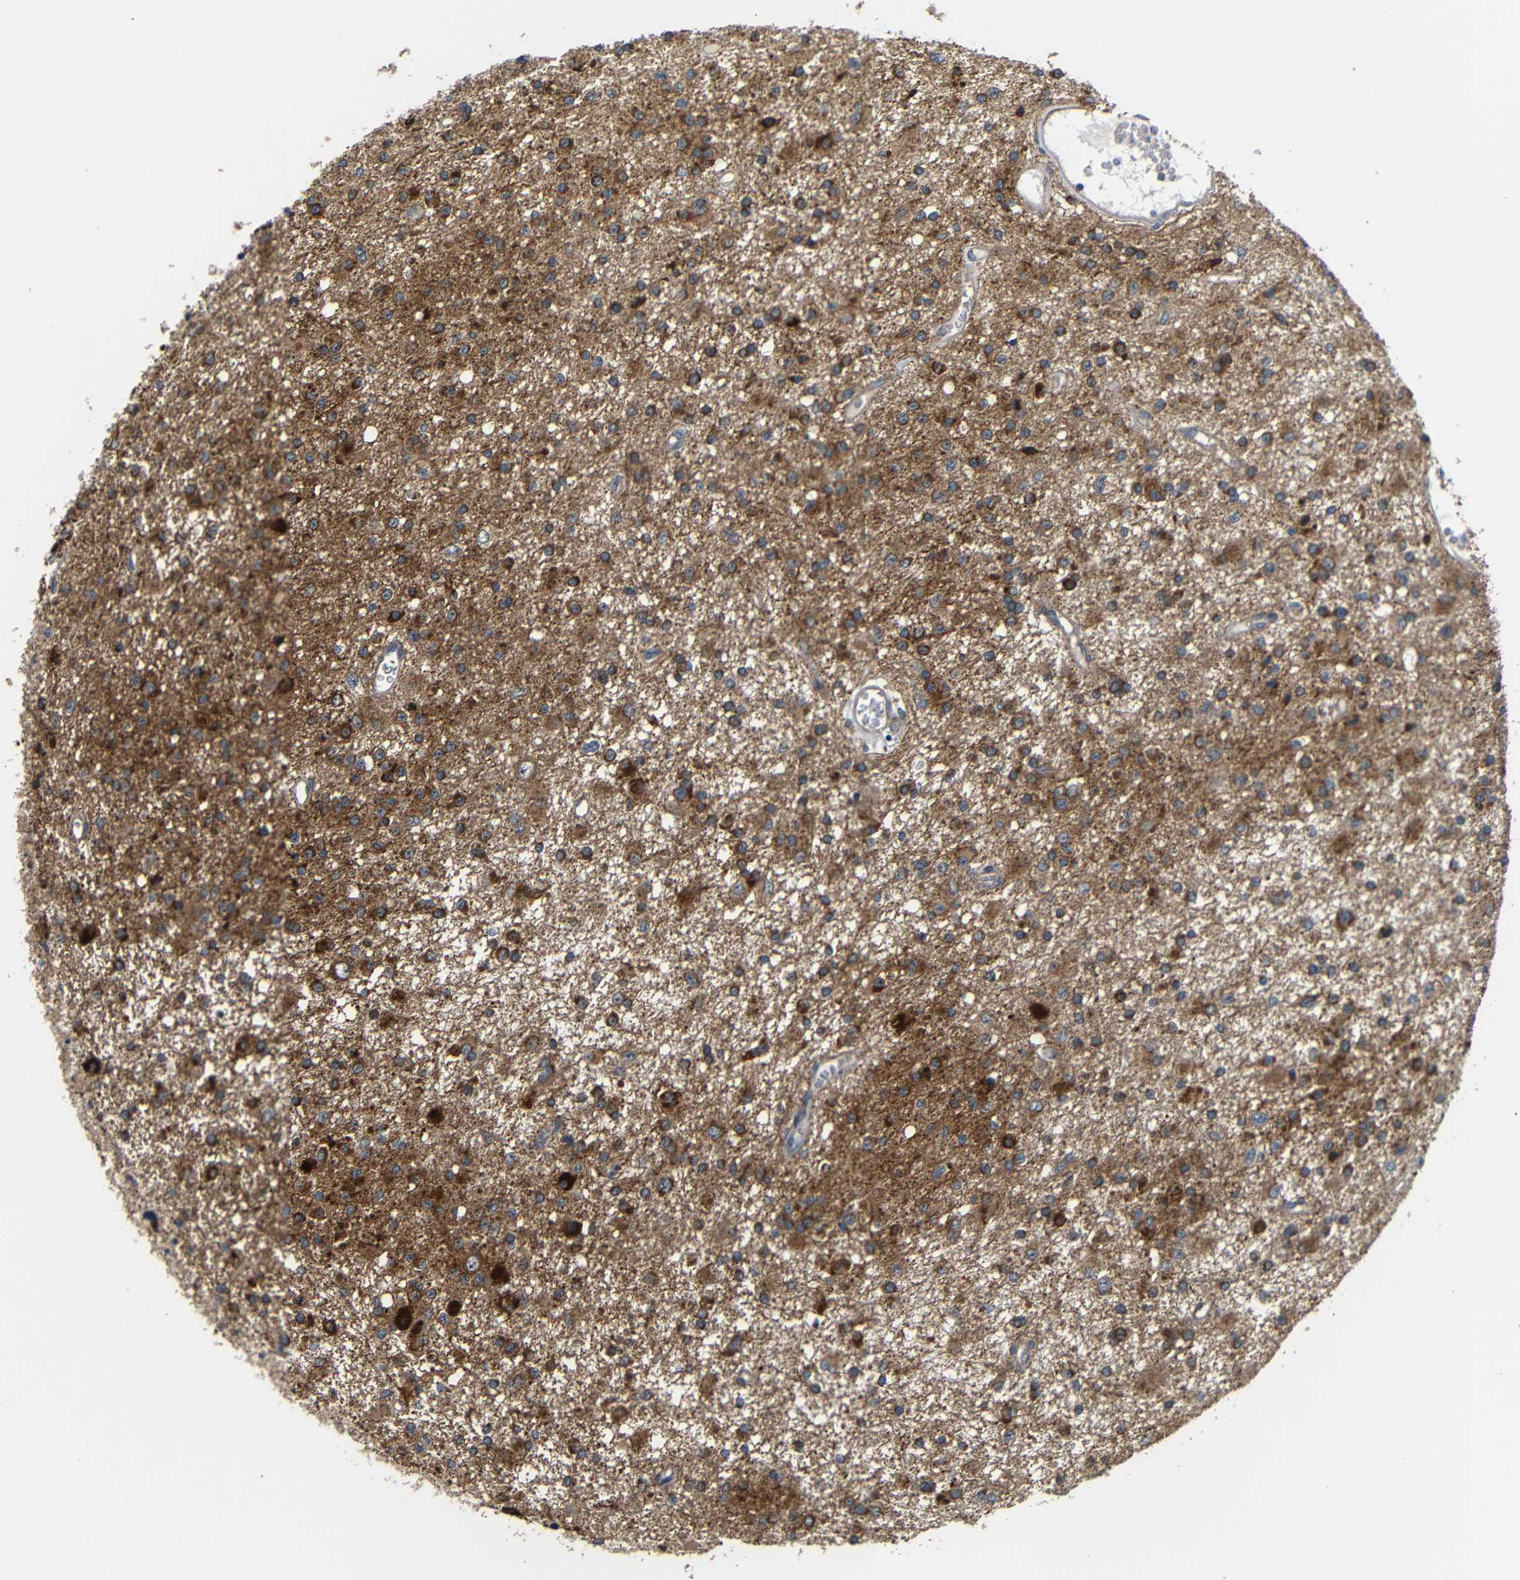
{"staining": {"intensity": "strong", "quantity": ">75%", "location": "cytoplasmic/membranous"}, "tissue": "glioma", "cell_type": "Tumor cells", "image_type": "cancer", "snomed": [{"axis": "morphology", "description": "Glioma, malignant, Low grade"}, {"axis": "topography", "description": "Brain"}], "caption": "Immunohistochemical staining of human malignant low-grade glioma shows high levels of strong cytoplasmic/membranous expression in approximately >75% of tumor cells.", "gene": "KANK4", "patient": {"sex": "male", "age": 58}}